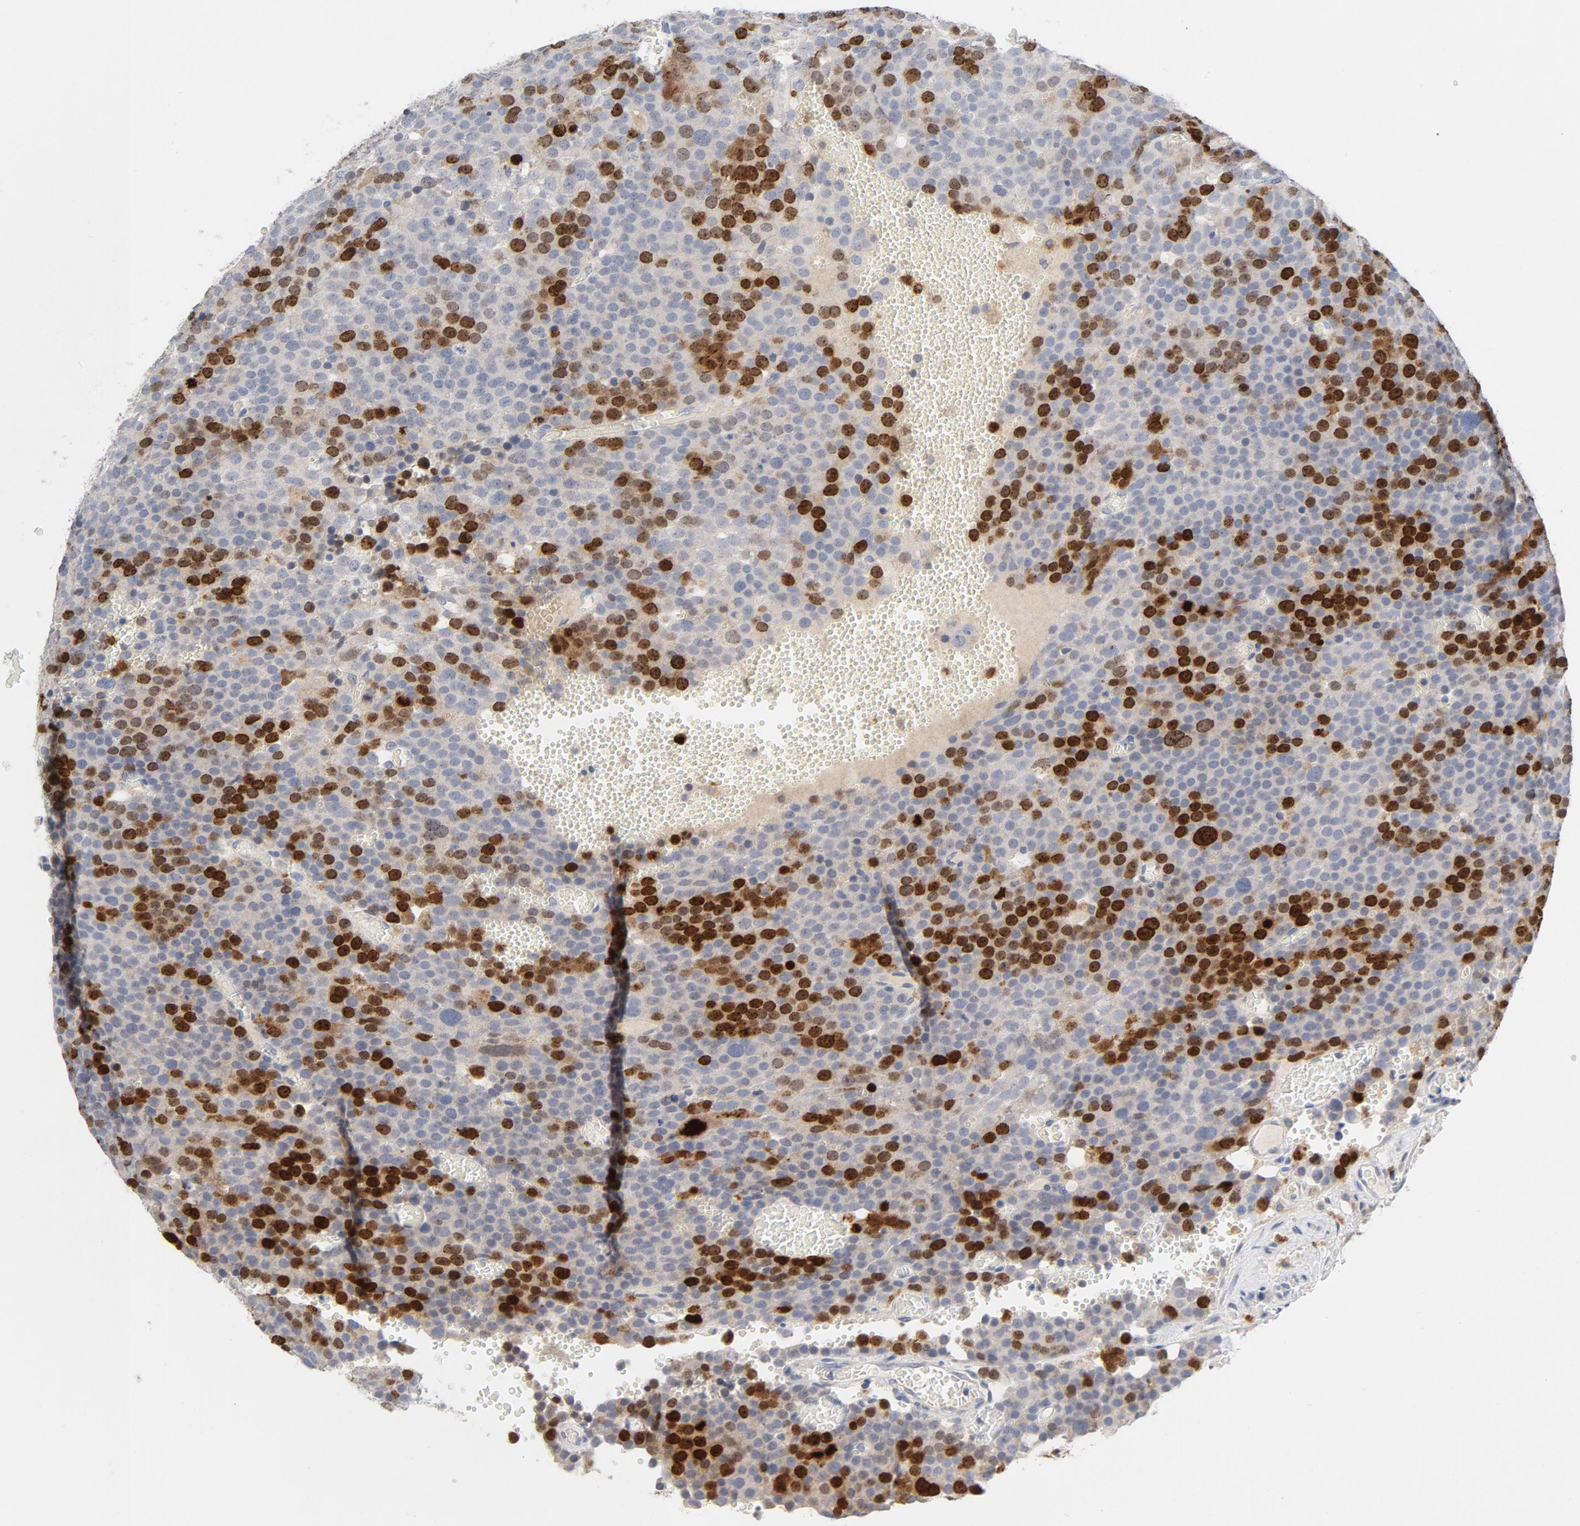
{"staining": {"intensity": "strong", "quantity": "25%-75%", "location": "nuclear"}, "tissue": "testis cancer", "cell_type": "Tumor cells", "image_type": "cancer", "snomed": [{"axis": "morphology", "description": "Seminoma, NOS"}, {"axis": "topography", "description": "Testis"}], "caption": "A brown stain highlights strong nuclear positivity of a protein in human seminoma (testis) tumor cells.", "gene": "BIRC5", "patient": {"sex": "male", "age": 71}}